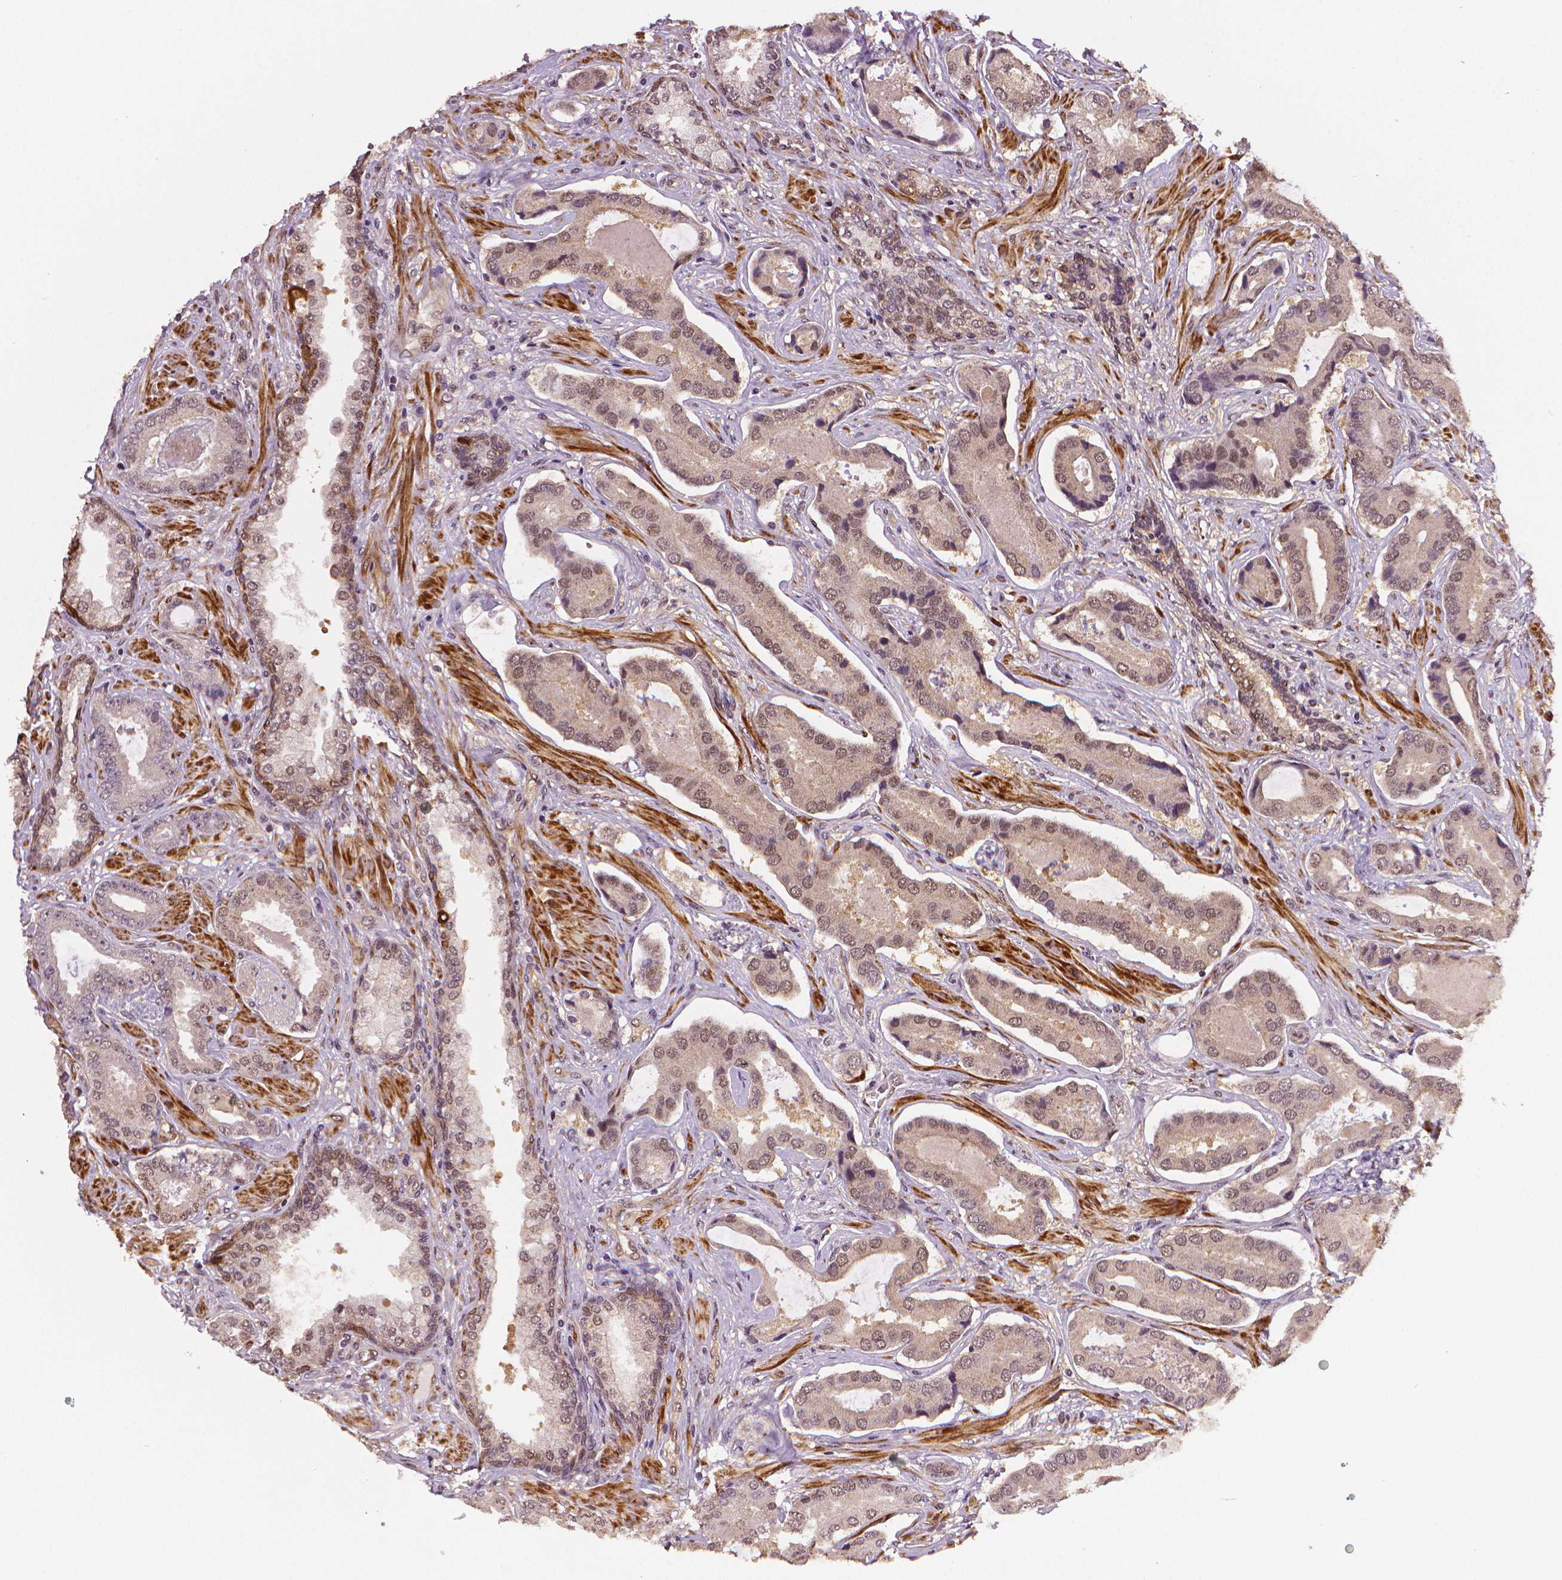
{"staining": {"intensity": "weak", "quantity": "<25%", "location": "cytoplasmic/membranous,nuclear"}, "tissue": "prostate cancer", "cell_type": "Tumor cells", "image_type": "cancer", "snomed": [{"axis": "morphology", "description": "Adenocarcinoma, NOS"}, {"axis": "topography", "description": "Prostate"}], "caption": "High power microscopy photomicrograph of an immunohistochemistry micrograph of prostate cancer, revealing no significant positivity in tumor cells.", "gene": "STAT3", "patient": {"sex": "male", "age": 64}}